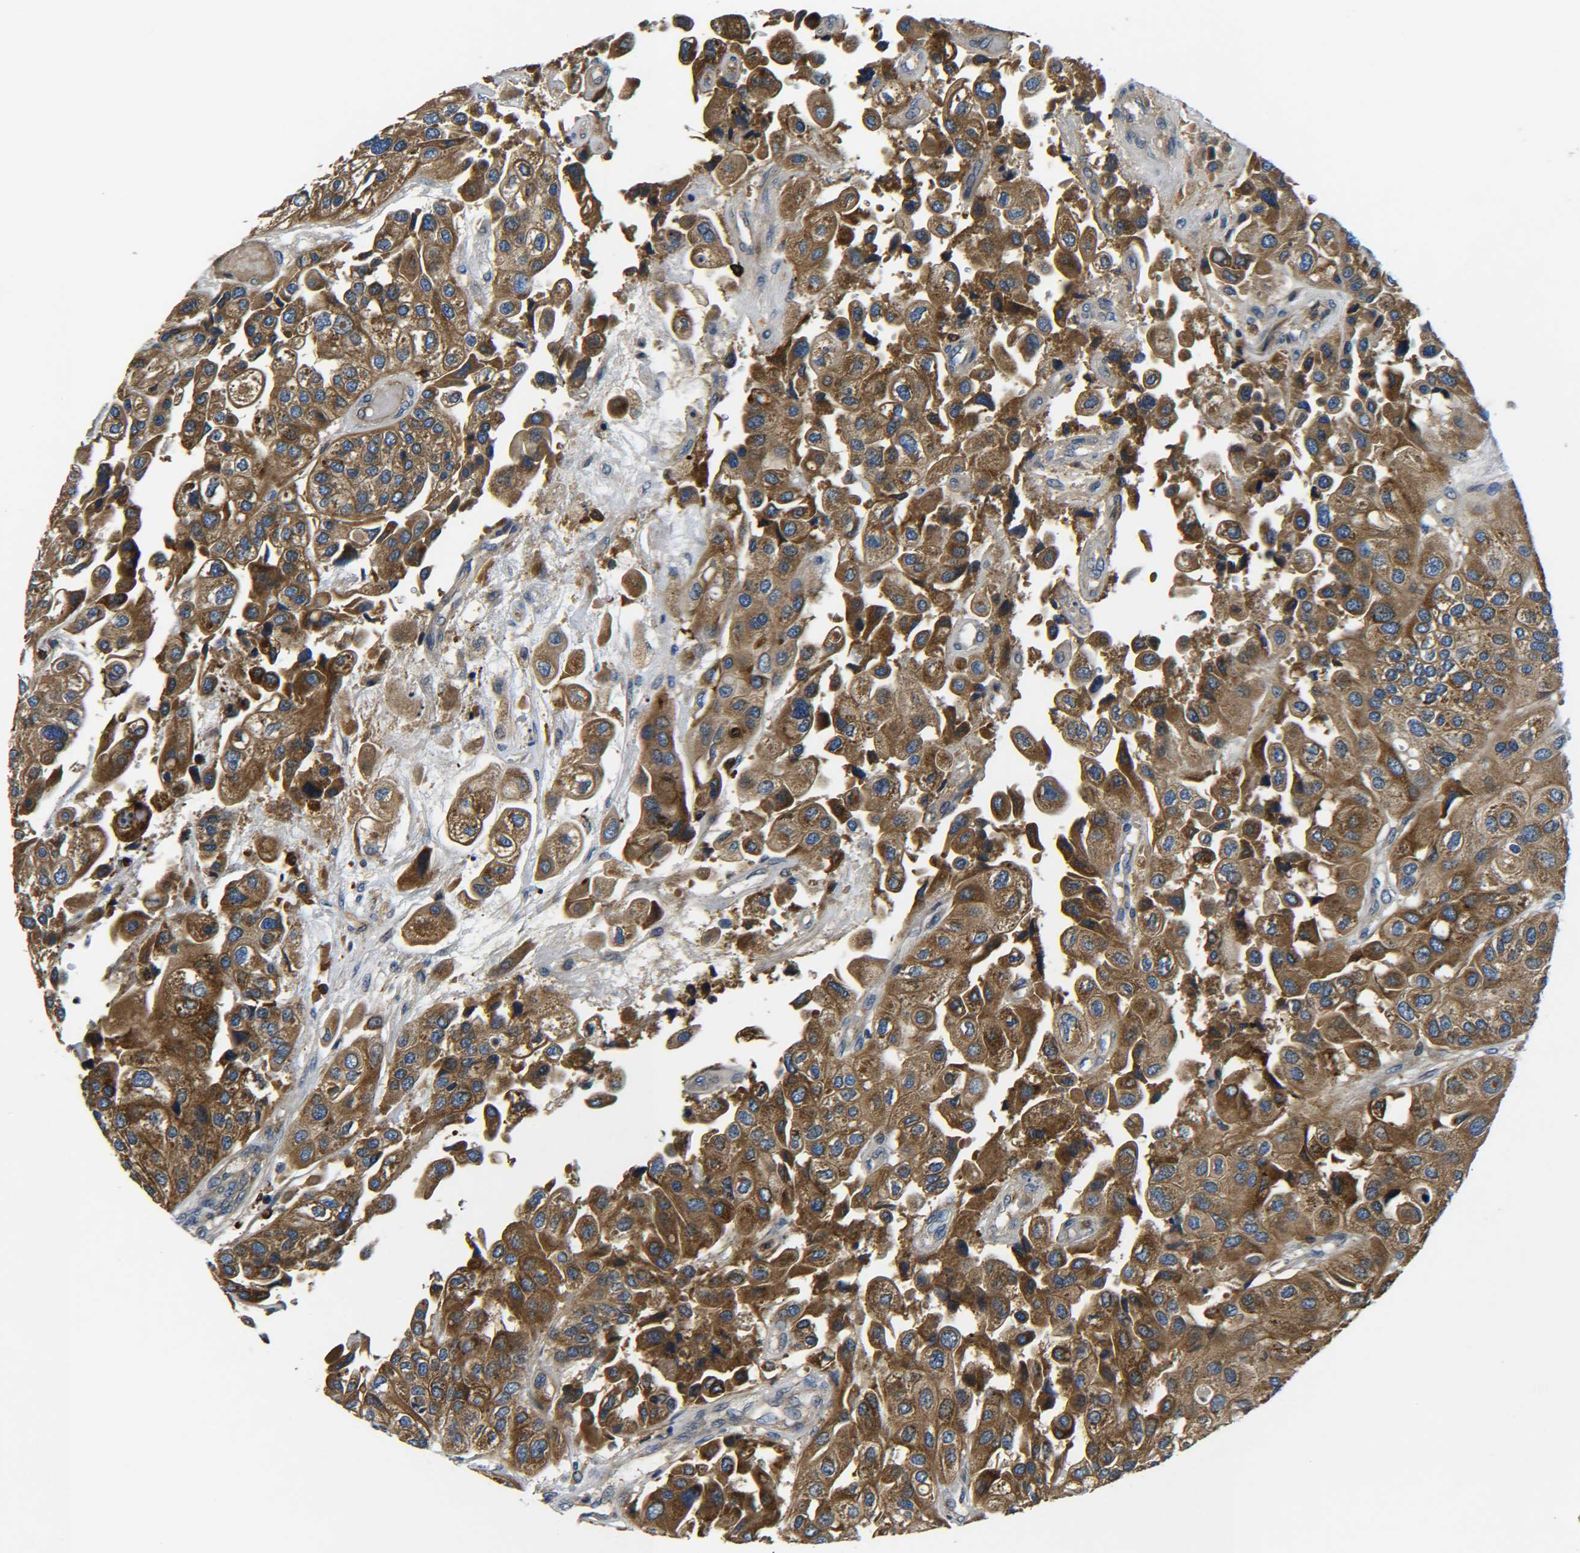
{"staining": {"intensity": "strong", "quantity": ">75%", "location": "cytoplasmic/membranous"}, "tissue": "urothelial cancer", "cell_type": "Tumor cells", "image_type": "cancer", "snomed": [{"axis": "morphology", "description": "Urothelial carcinoma, High grade"}, {"axis": "topography", "description": "Urinary bladder"}], "caption": "IHC of urothelial cancer reveals high levels of strong cytoplasmic/membranous expression in about >75% of tumor cells. The protein is stained brown, and the nuclei are stained in blue (DAB (3,3'-diaminobenzidine) IHC with brightfield microscopy, high magnification).", "gene": "RAB1B", "patient": {"sex": "female", "age": 64}}